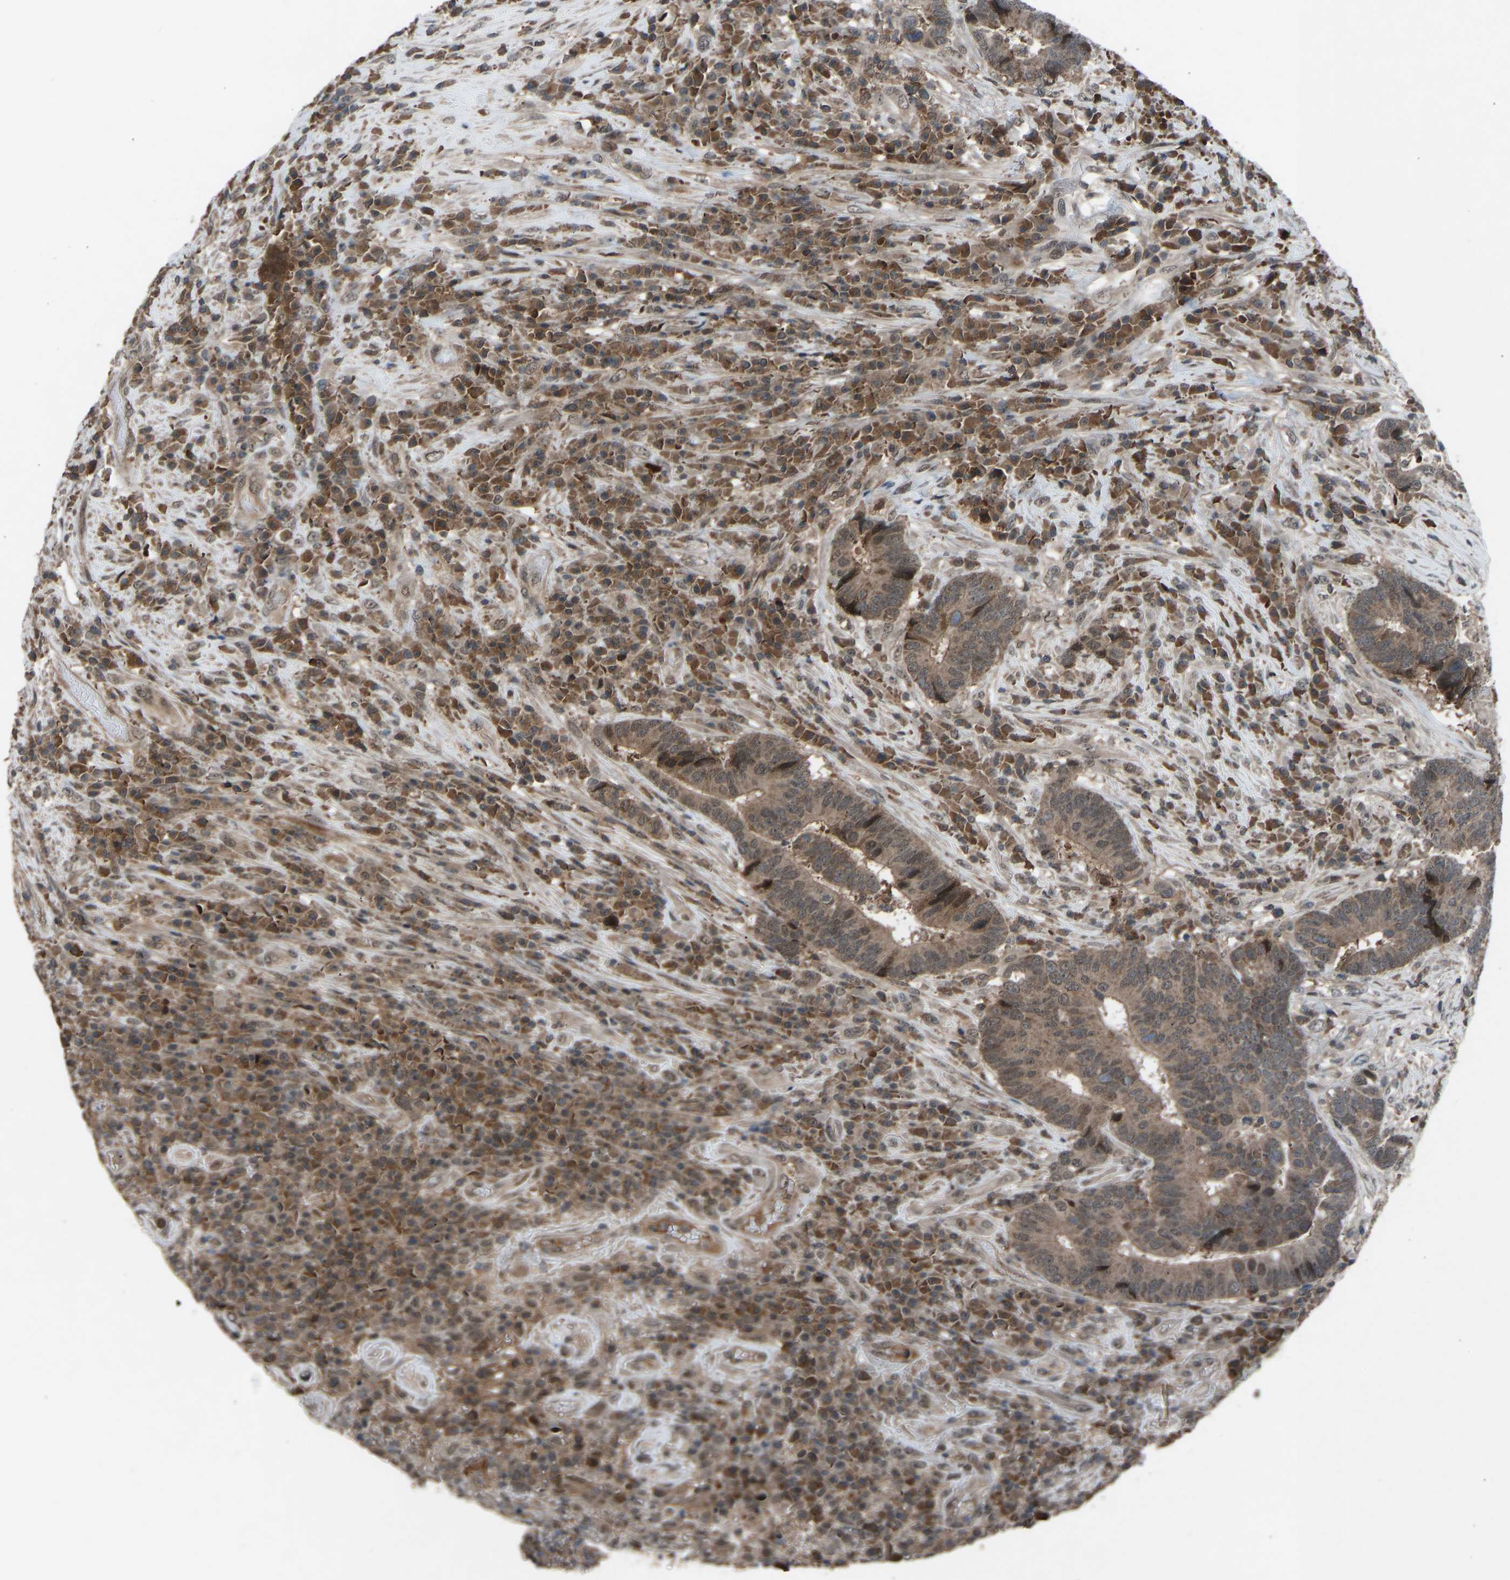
{"staining": {"intensity": "moderate", "quantity": ">75%", "location": "cytoplasmic/membranous"}, "tissue": "colorectal cancer", "cell_type": "Tumor cells", "image_type": "cancer", "snomed": [{"axis": "morphology", "description": "Adenocarcinoma, NOS"}, {"axis": "topography", "description": "Rectum"}], "caption": "A micrograph showing moderate cytoplasmic/membranous positivity in approximately >75% of tumor cells in adenocarcinoma (colorectal), as visualized by brown immunohistochemical staining.", "gene": "SLC43A1", "patient": {"sex": "female", "age": 89}}